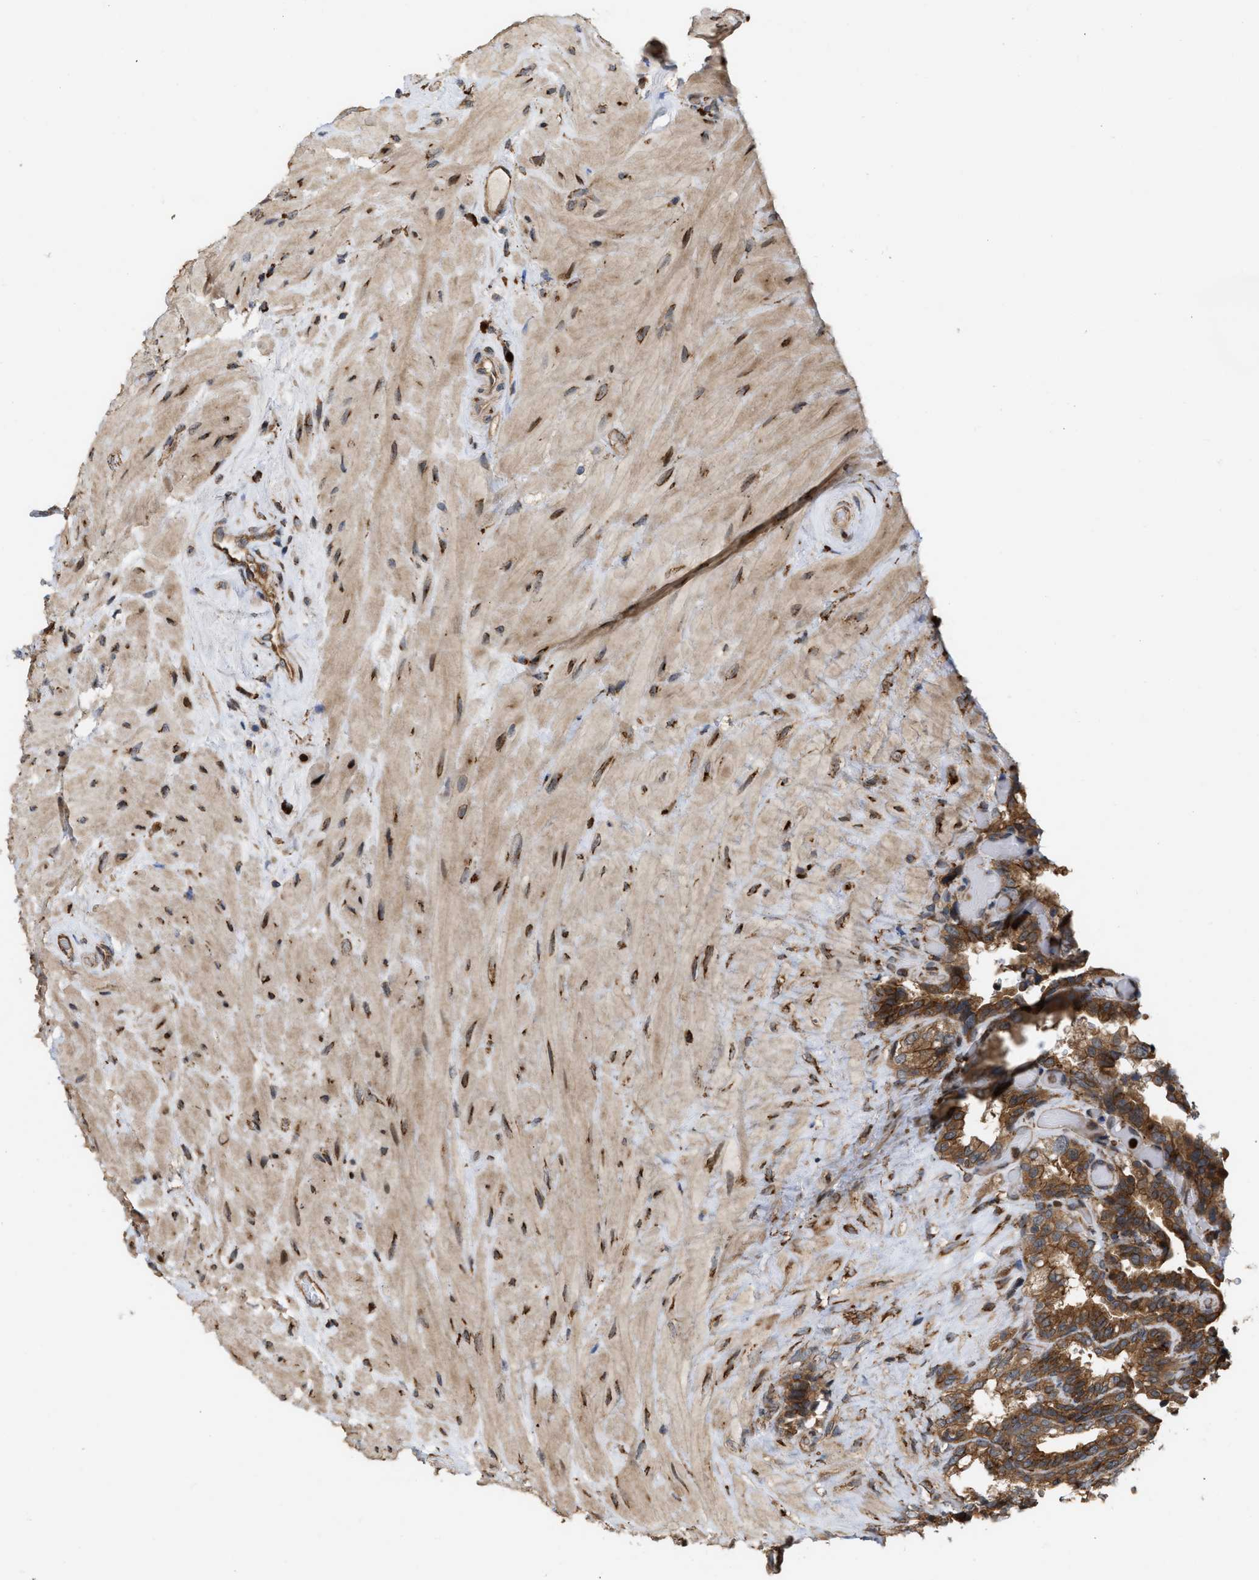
{"staining": {"intensity": "moderate", "quantity": ">75%", "location": "cytoplasmic/membranous"}, "tissue": "seminal vesicle", "cell_type": "Glandular cells", "image_type": "normal", "snomed": [{"axis": "morphology", "description": "Normal tissue, NOS"}, {"axis": "topography", "description": "Seminal veicle"}], "caption": "Immunohistochemical staining of normal seminal vesicle shows moderate cytoplasmic/membranous protein expression in about >75% of glandular cells.", "gene": "IQCE", "patient": {"sex": "male", "age": 68}}